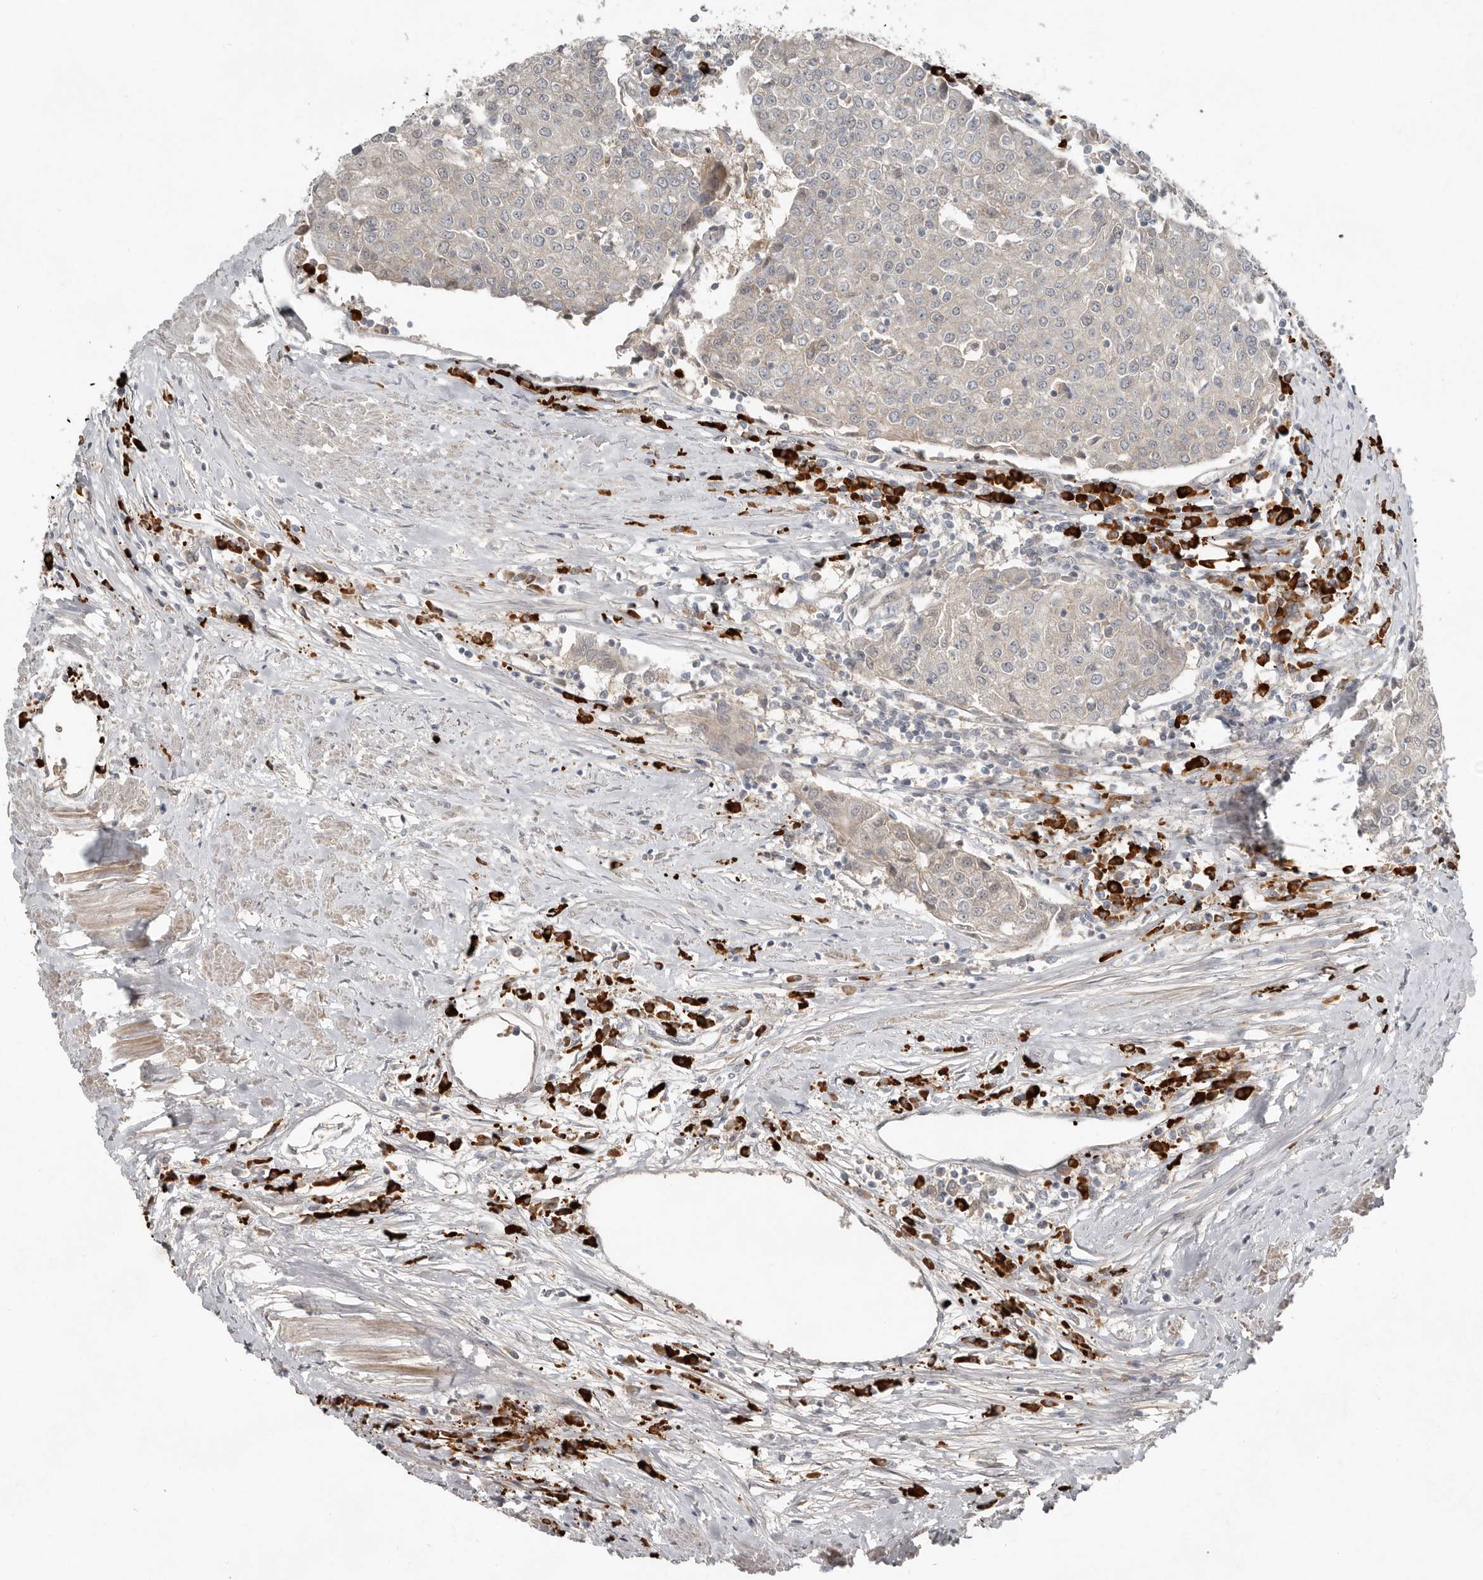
{"staining": {"intensity": "negative", "quantity": "none", "location": "none"}, "tissue": "urothelial cancer", "cell_type": "Tumor cells", "image_type": "cancer", "snomed": [{"axis": "morphology", "description": "Urothelial carcinoma, High grade"}, {"axis": "topography", "description": "Urinary bladder"}], "caption": "This is an immunohistochemistry photomicrograph of urothelial cancer. There is no positivity in tumor cells.", "gene": "TEAD3", "patient": {"sex": "female", "age": 85}}